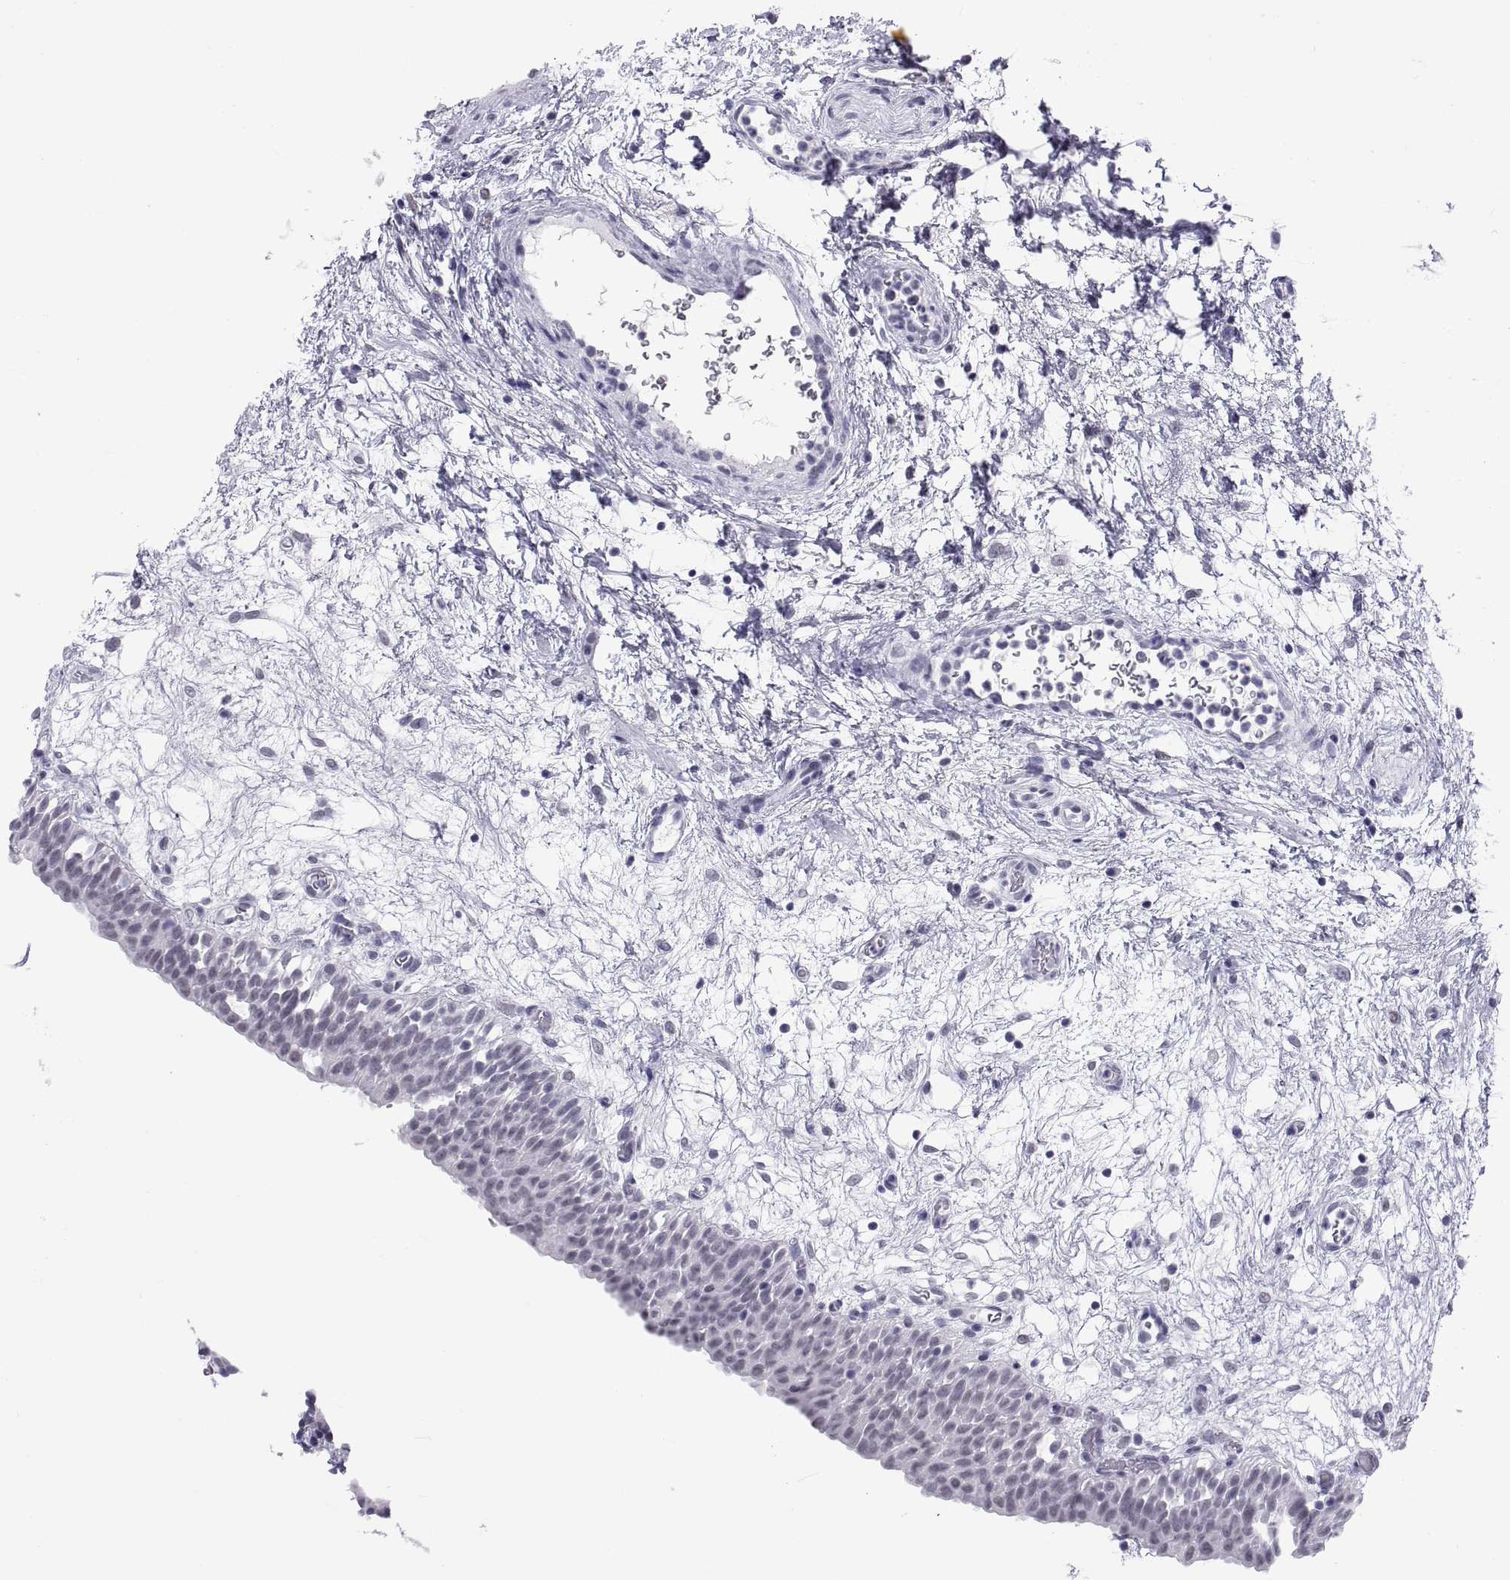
{"staining": {"intensity": "negative", "quantity": "none", "location": "none"}, "tissue": "urinary bladder", "cell_type": "Urothelial cells", "image_type": "normal", "snomed": [{"axis": "morphology", "description": "Normal tissue, NOS"}, {"axis": "topography", "description": "Urinary bladder"}], "caption": "IHC histopathology image of normal urinary bladder: urinary bladder stained with DAB (3,3'-diaminobenzidine) demonstrates no significant protein positivity in urothelial cells.", "gene": "NEUROD6", "patient": {"sex": "male", "age": 76}}